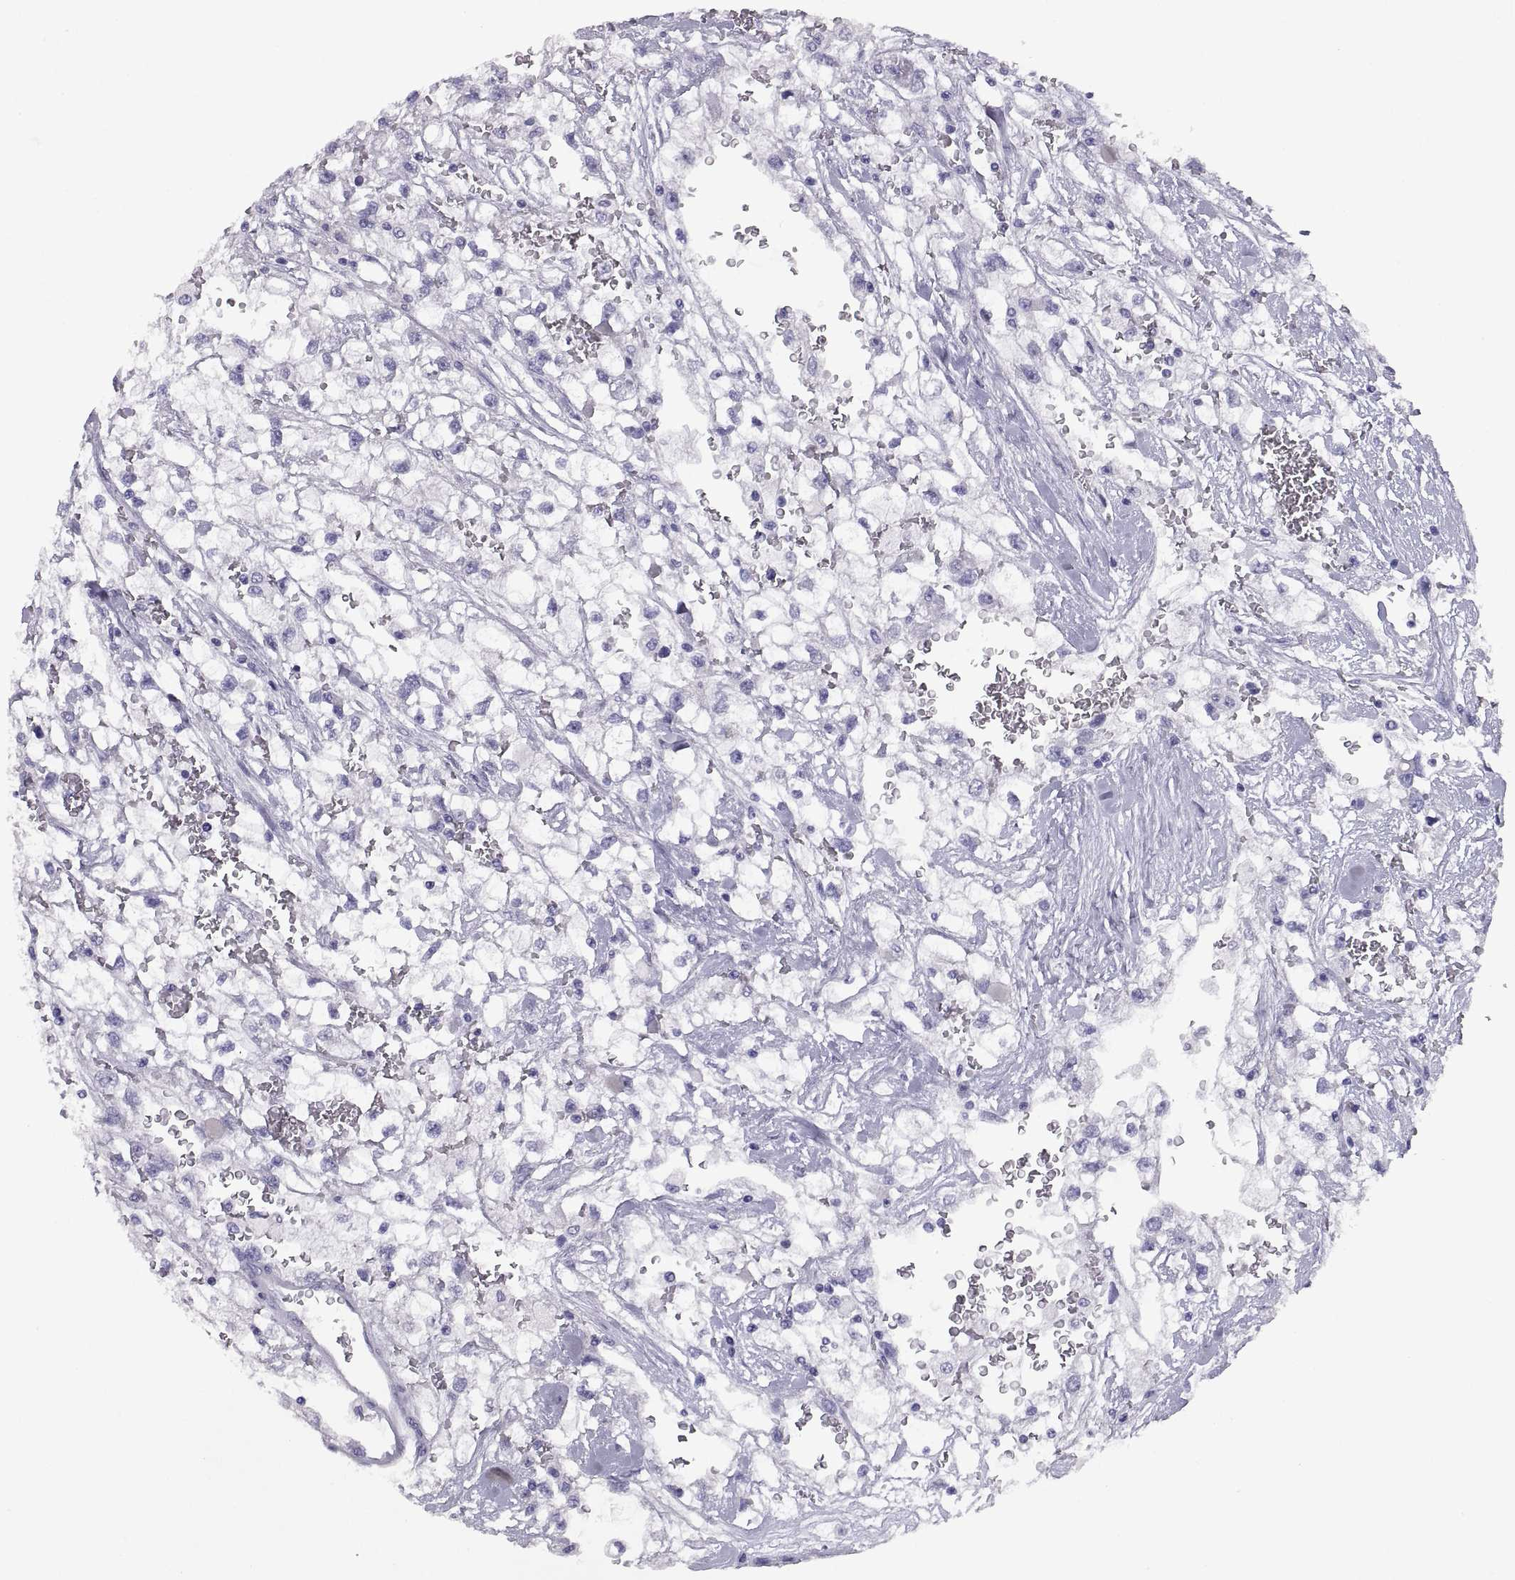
{"staining": {"intensity": "negative", "quantity": "none", "location": "none"}, "tissue": "renal cancer", "cell_type": "Tumor cells", "image_type": "cancer", "snomed": [{"axis": "morphology", "description": "Adenocarcinoma, NOS"}, {"axis": "topography", "description": "Kidney"}], "caption": "Immunohistochemistry micrograph of neoplastic tissue: renal cancer stained with DAB (3,3'-diaminobenzidine) demonstrates no significant protein expression in tumor cells.", "gene": "RGS20", "patient": {"sex": "male", "age": 59}}